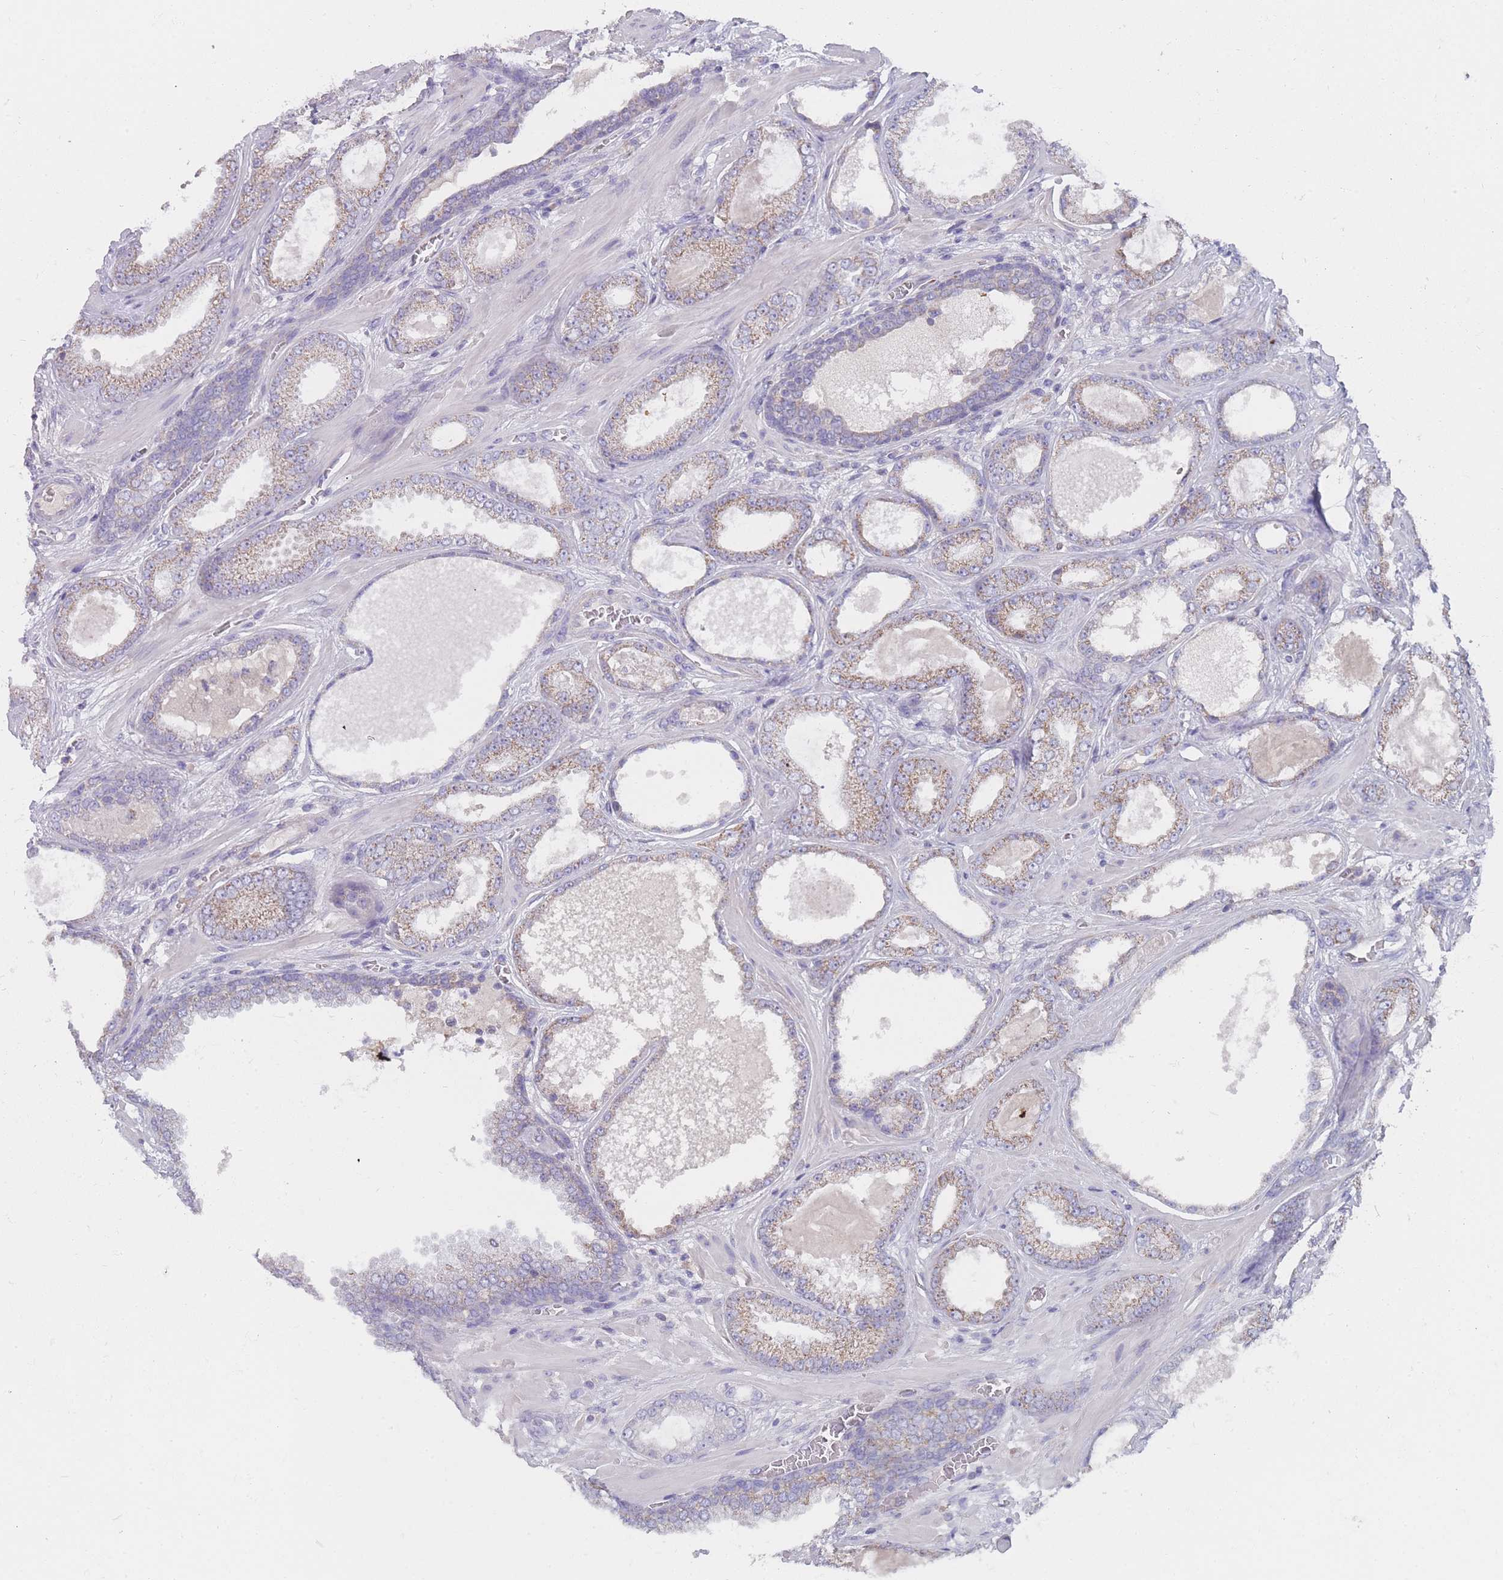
{"staining": {"intensity": "moderate", "quantity": "25%-75%", "location": "cytoplasmic/membranous"}, "tissue": "prostate cancer", "cell_type": "Tumor cells", "image_type": "cancer", "snomed": [{"axis": "morphology", "description": "Adenocarcinoma, Low grade"}, {"axis": "topography", "description": "Prostate"}], "caption": "Moderate cytoplasmic/membranous expression is seen in approximately 25%-75% of tumor cells in adenocarcinoma (low-grade) (prostate). (IHC, brightfield microscopy, high magnification).", "gene": "MRPS14", "patient": {"sex": "male", "age": 57}}